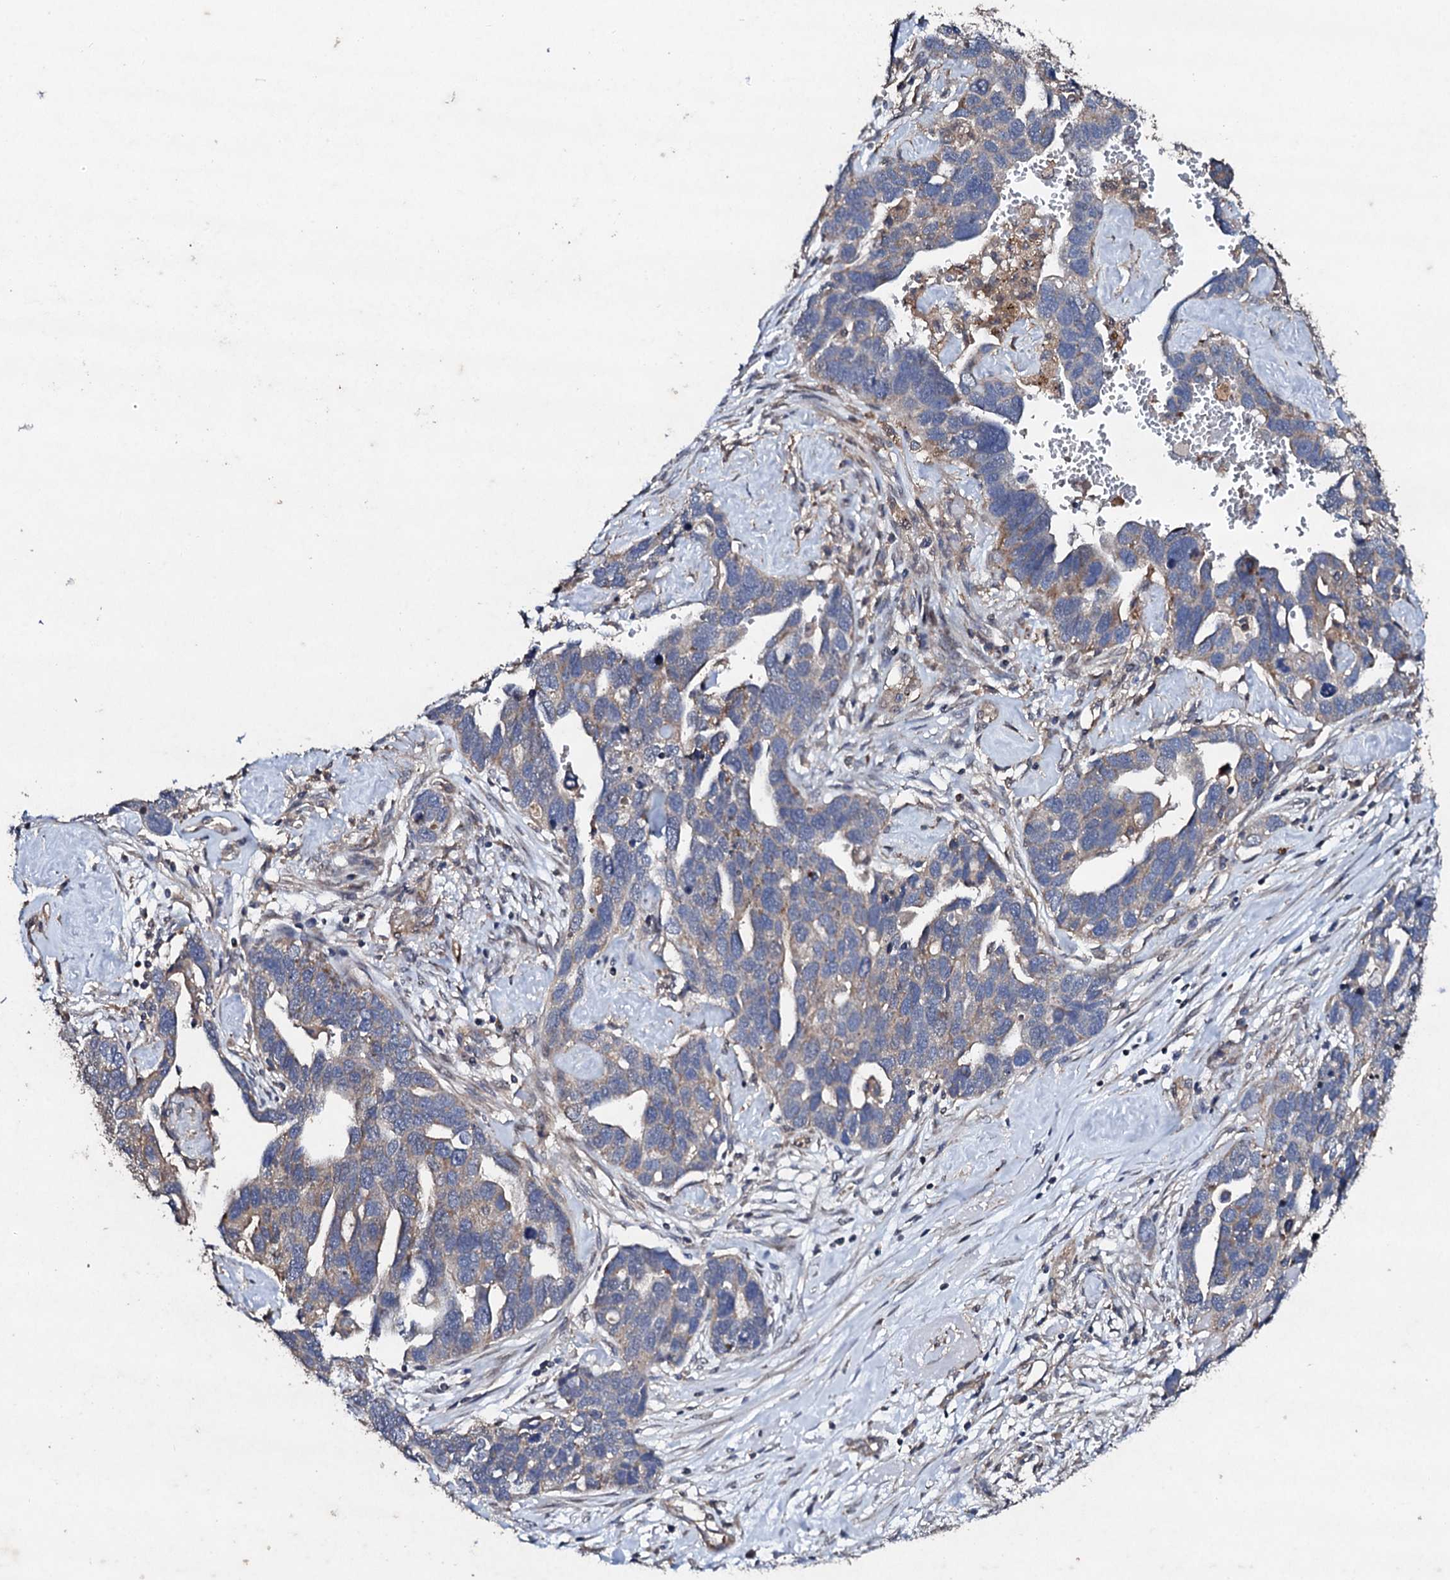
{"staining": {"intensity": "weak", "quantity": "25%-75%", "location": "cytoplasmic/membranous"}, "tissue": "ovarian cancer", "cell_type": "Tumor cells", "image_type": "cancer", "snomed": [{"axis": "morphology", "description": "Cystadenocarcinoma, serous, NOS"}, {"axis": "topography", "description": "Ovary"}], "caption": "A brown stain highlights weak cytoplasmic/membranous positivity of a protein in ovarian cancer (serous cystadenocarcinoma) tumor cells. The protein of interest is shown in brown color, while the nuclei are stained blue.", "gene": "MOCOS", "patient": {"sex": "female", "age": 54}}